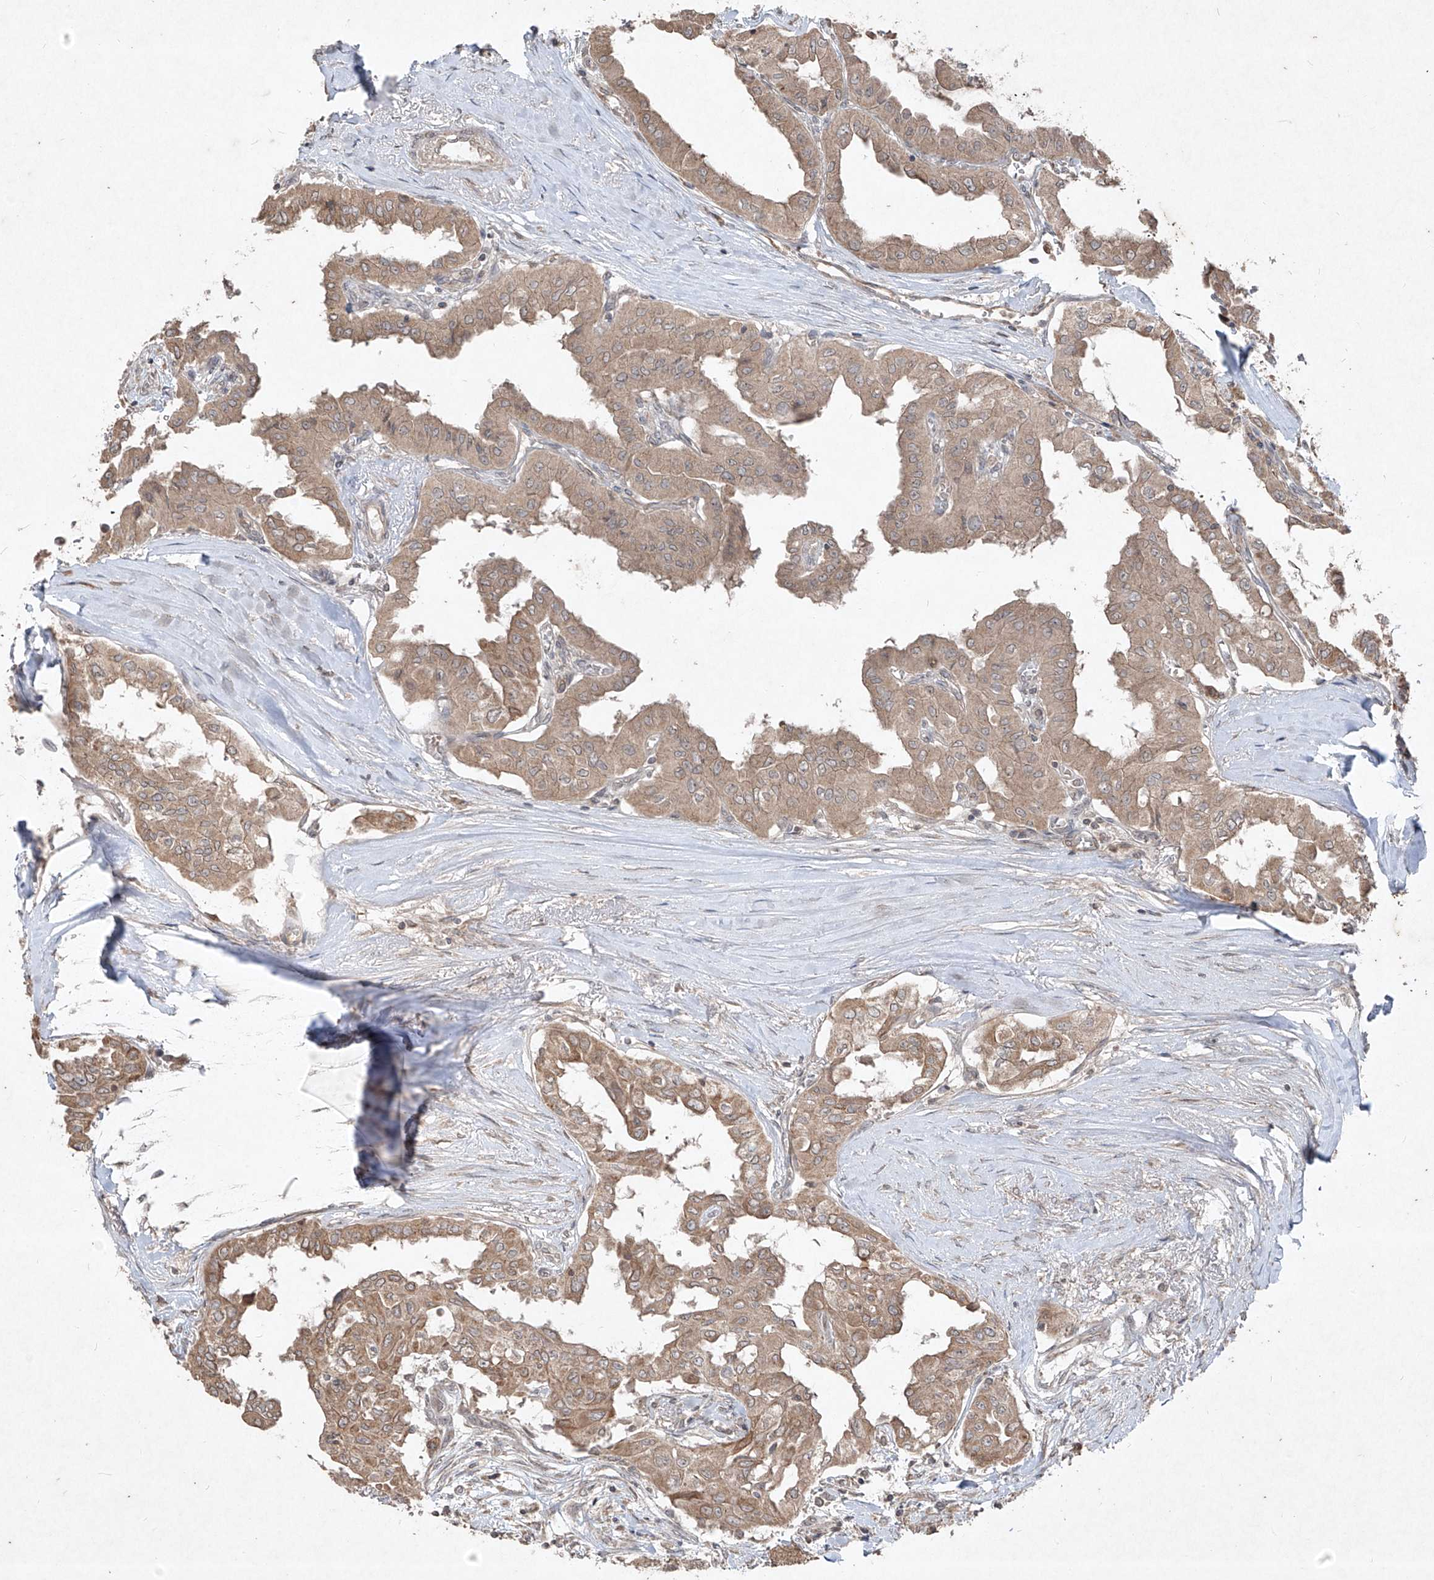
{"staining": {"intensity": "moderate", "quantity": ">75%", "location": "cytoplasmic/membranous"}, "tissue": "thyroid cancer", "cell_type": "Tumor cells", "image_type": "cancer", "snomed": [{"axis": "morphology", "description": "Papillary adenocarcinoma, NOS"}, {"axis": "topography", "description": "Thyroid gland"}], "caption": "This photomicrograph shows thyroid papillary adenocarcinoma stained with IHC to label a protein in brown. The cytoplasmic/membranous of tumor cells show moderate positivity for the protein. Nuclei are counter-stained blue.", "gene": "ABCD3", "patient": {"sex": "female", "age": 59}}